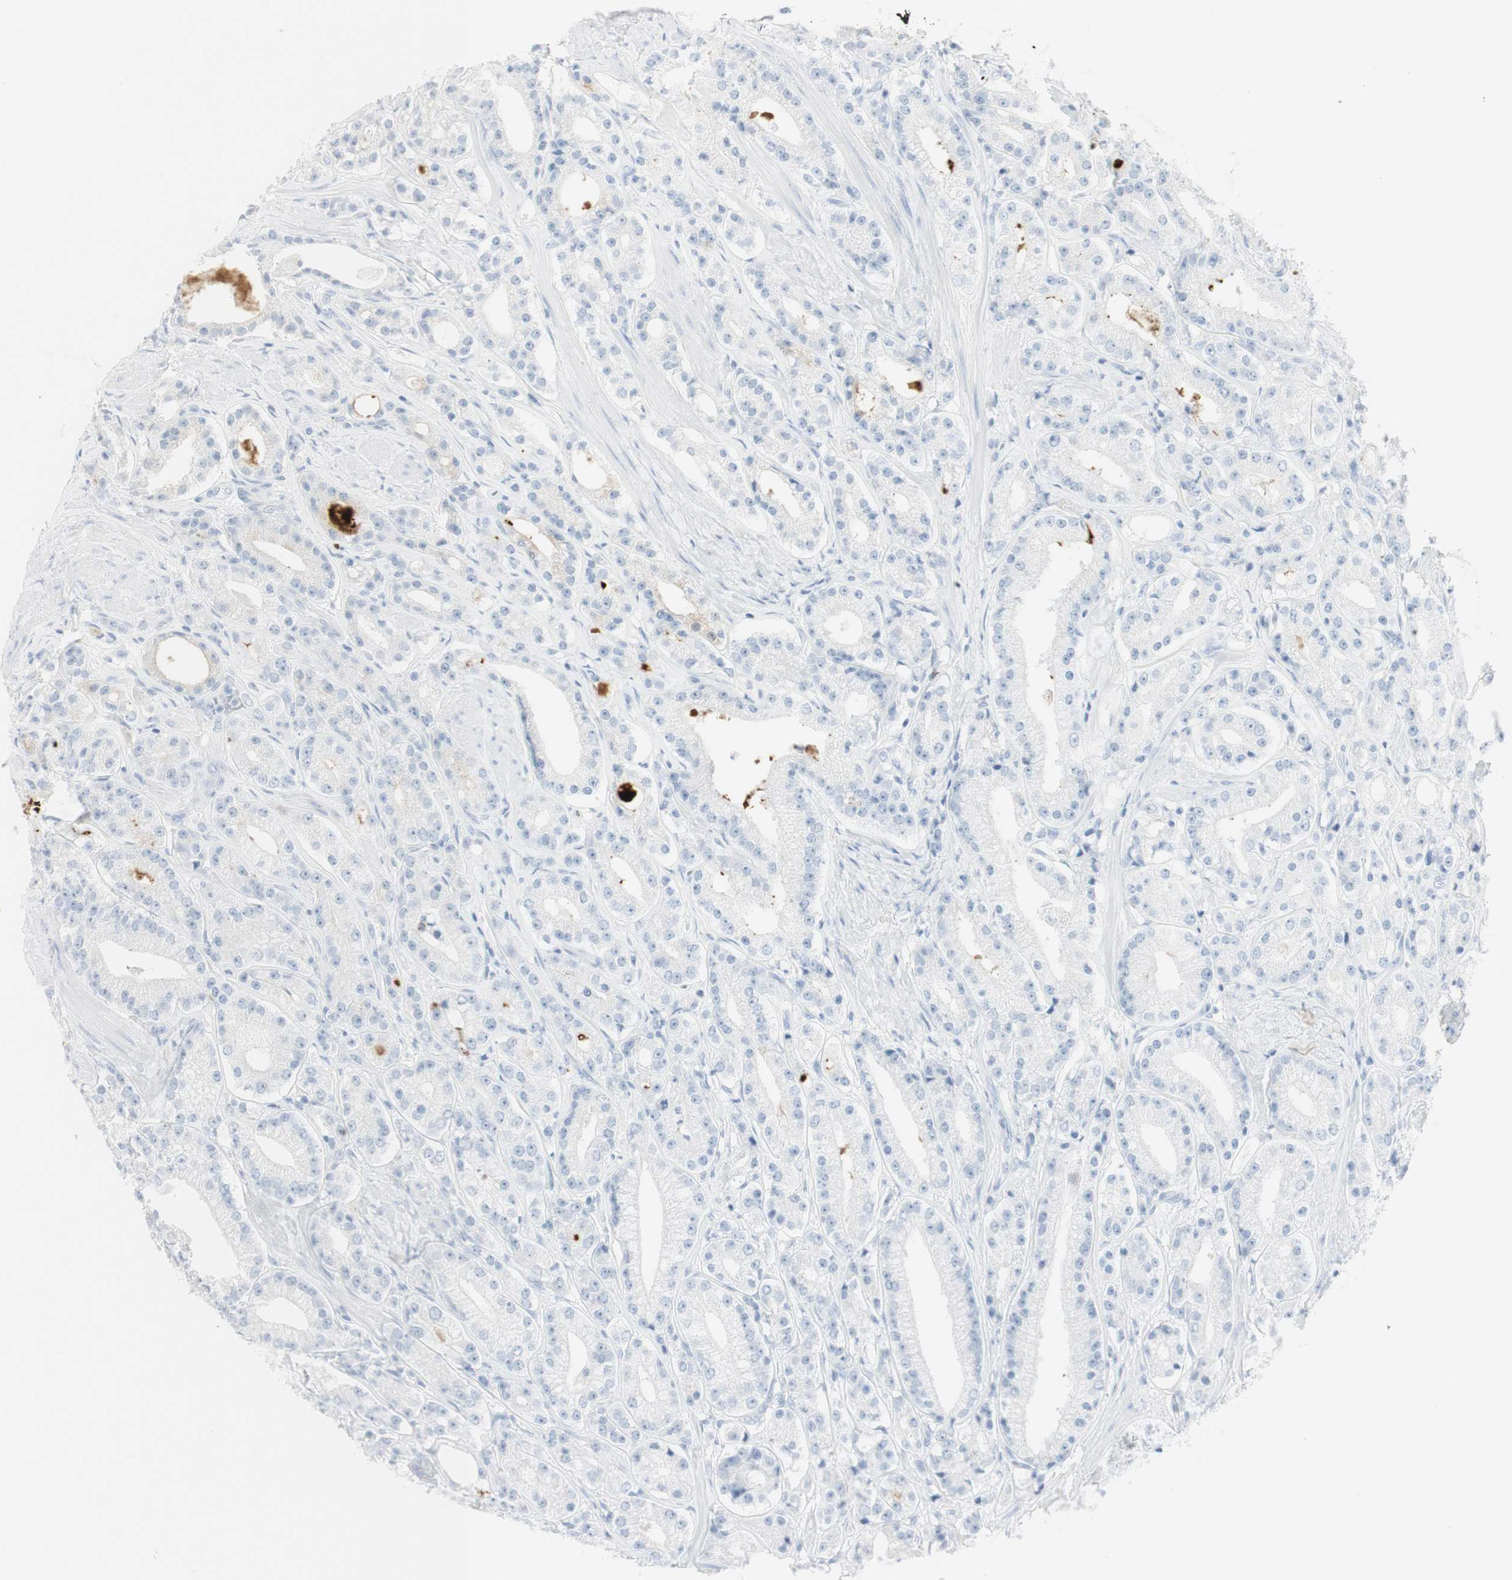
{"staining": {"intensity": "negative", "quantity": "none", "location": "none"}, "tissue": "prostate cancer", "cell_type": "Tumor cells", "image_type": "cancer", "snomed": [{"axis": "morphology", "description": "Adenocarcinoma, Low grade"}, {"axis": "topography", "description": "Prostate"}], "caption": "DAB immunohistochemical staining of human prostate cancer (adenocarcinoma (low-grade)) shows no significant staining in tumor cells.", "gene": "NAPSA", "patient": {"sex": "male", "age": 63}}